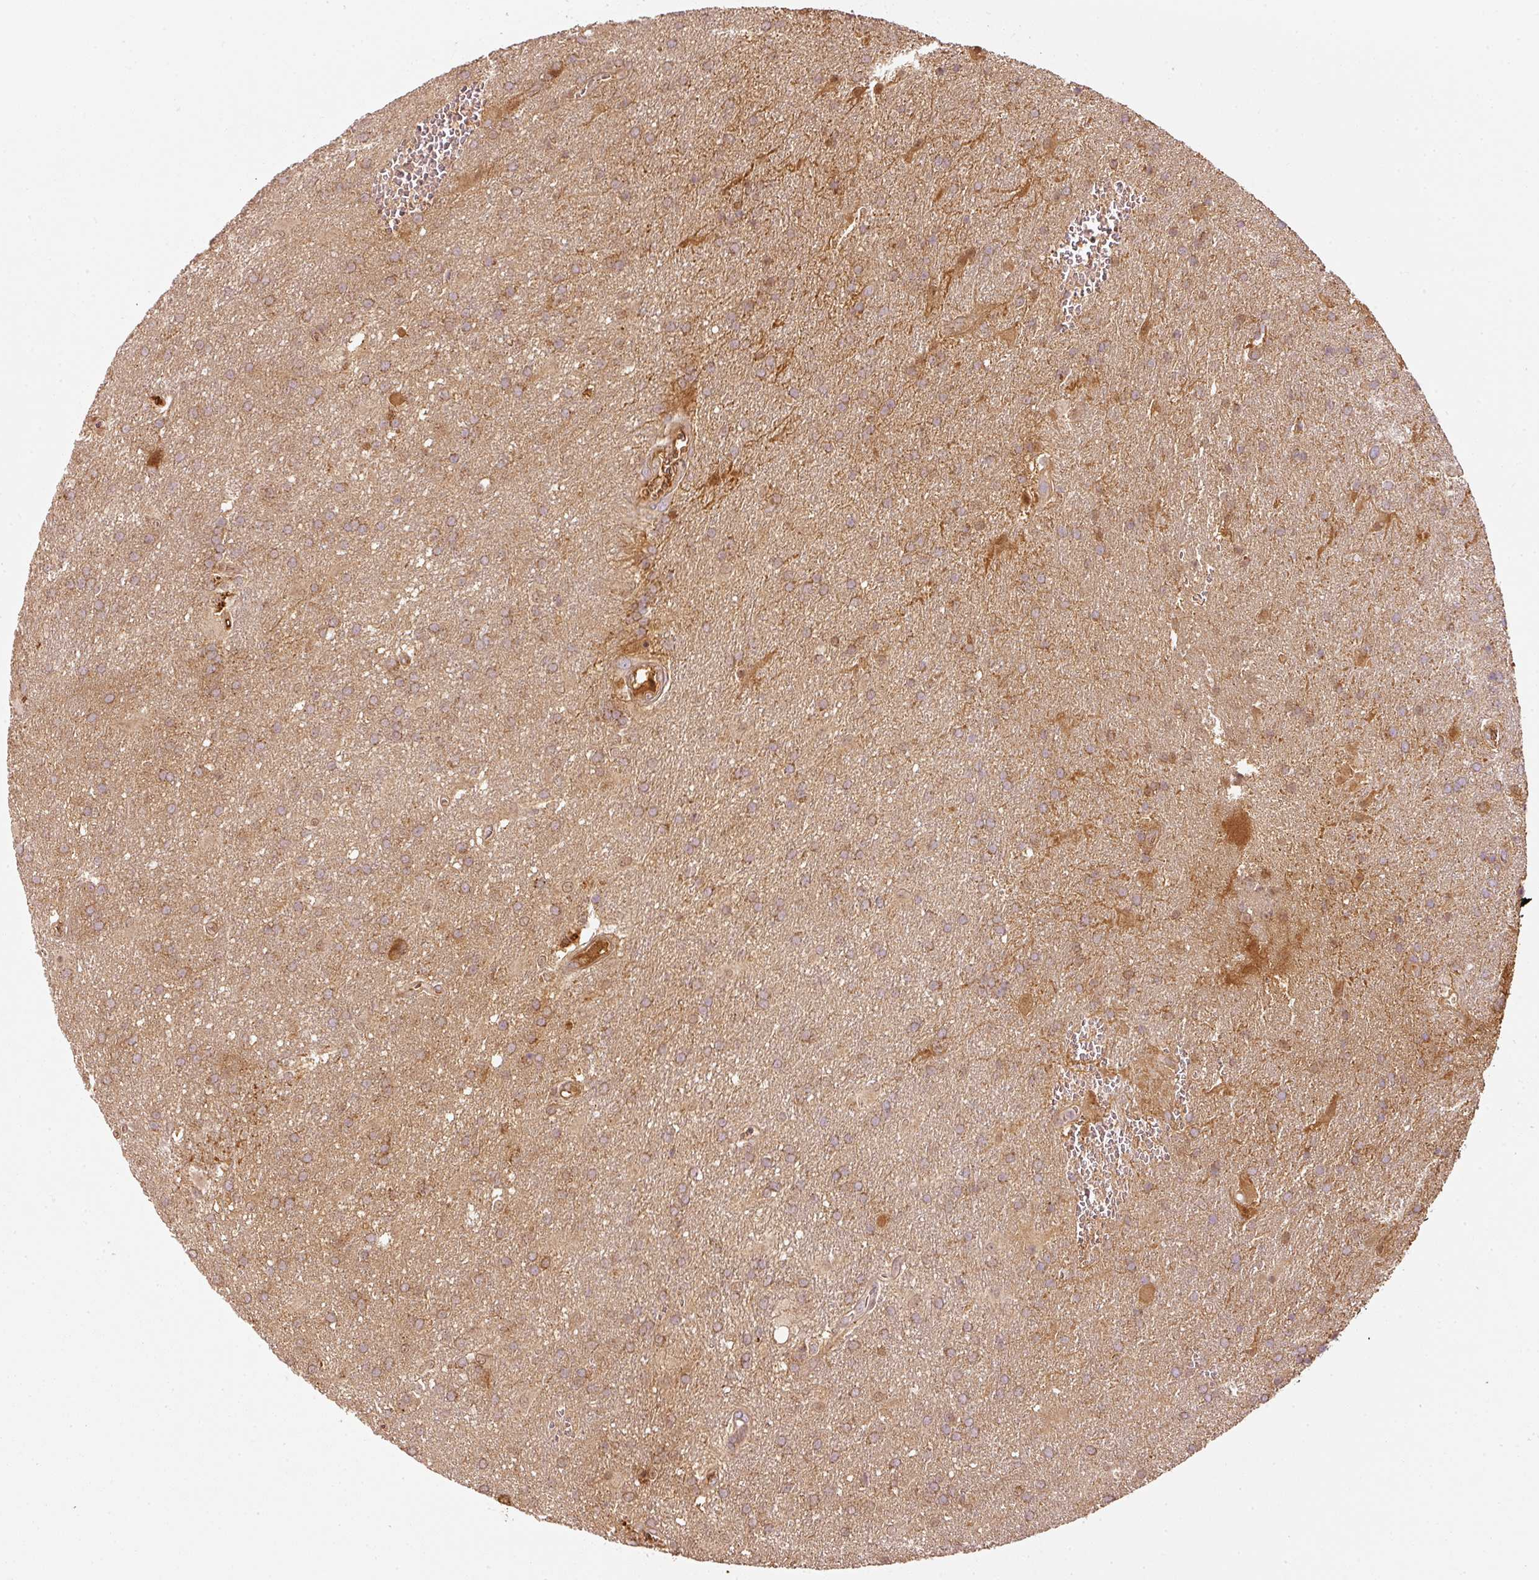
{"staining": {"intensity": "moderate", "quantity": "25%-75%", "location": "cytoplasmic/membranous"}, "tissue": "glioma", "cell_type": "Tumor cells", "image_type": "cancer", "snomed": [{"axis": "morphology", "description": "Glioma, malignant, Low grade"}, {"axis": "topography", "description": "Brain"}], "caption": "This micrograph displays immunohistochemistry staining of malignant low-grade glioma, with medium moderate cytoplasmic/membranous expression in approximately 25%-75% of tumor cells.", "gene": "SERPING1", "patient": {"sex": "male", "age": 66}}